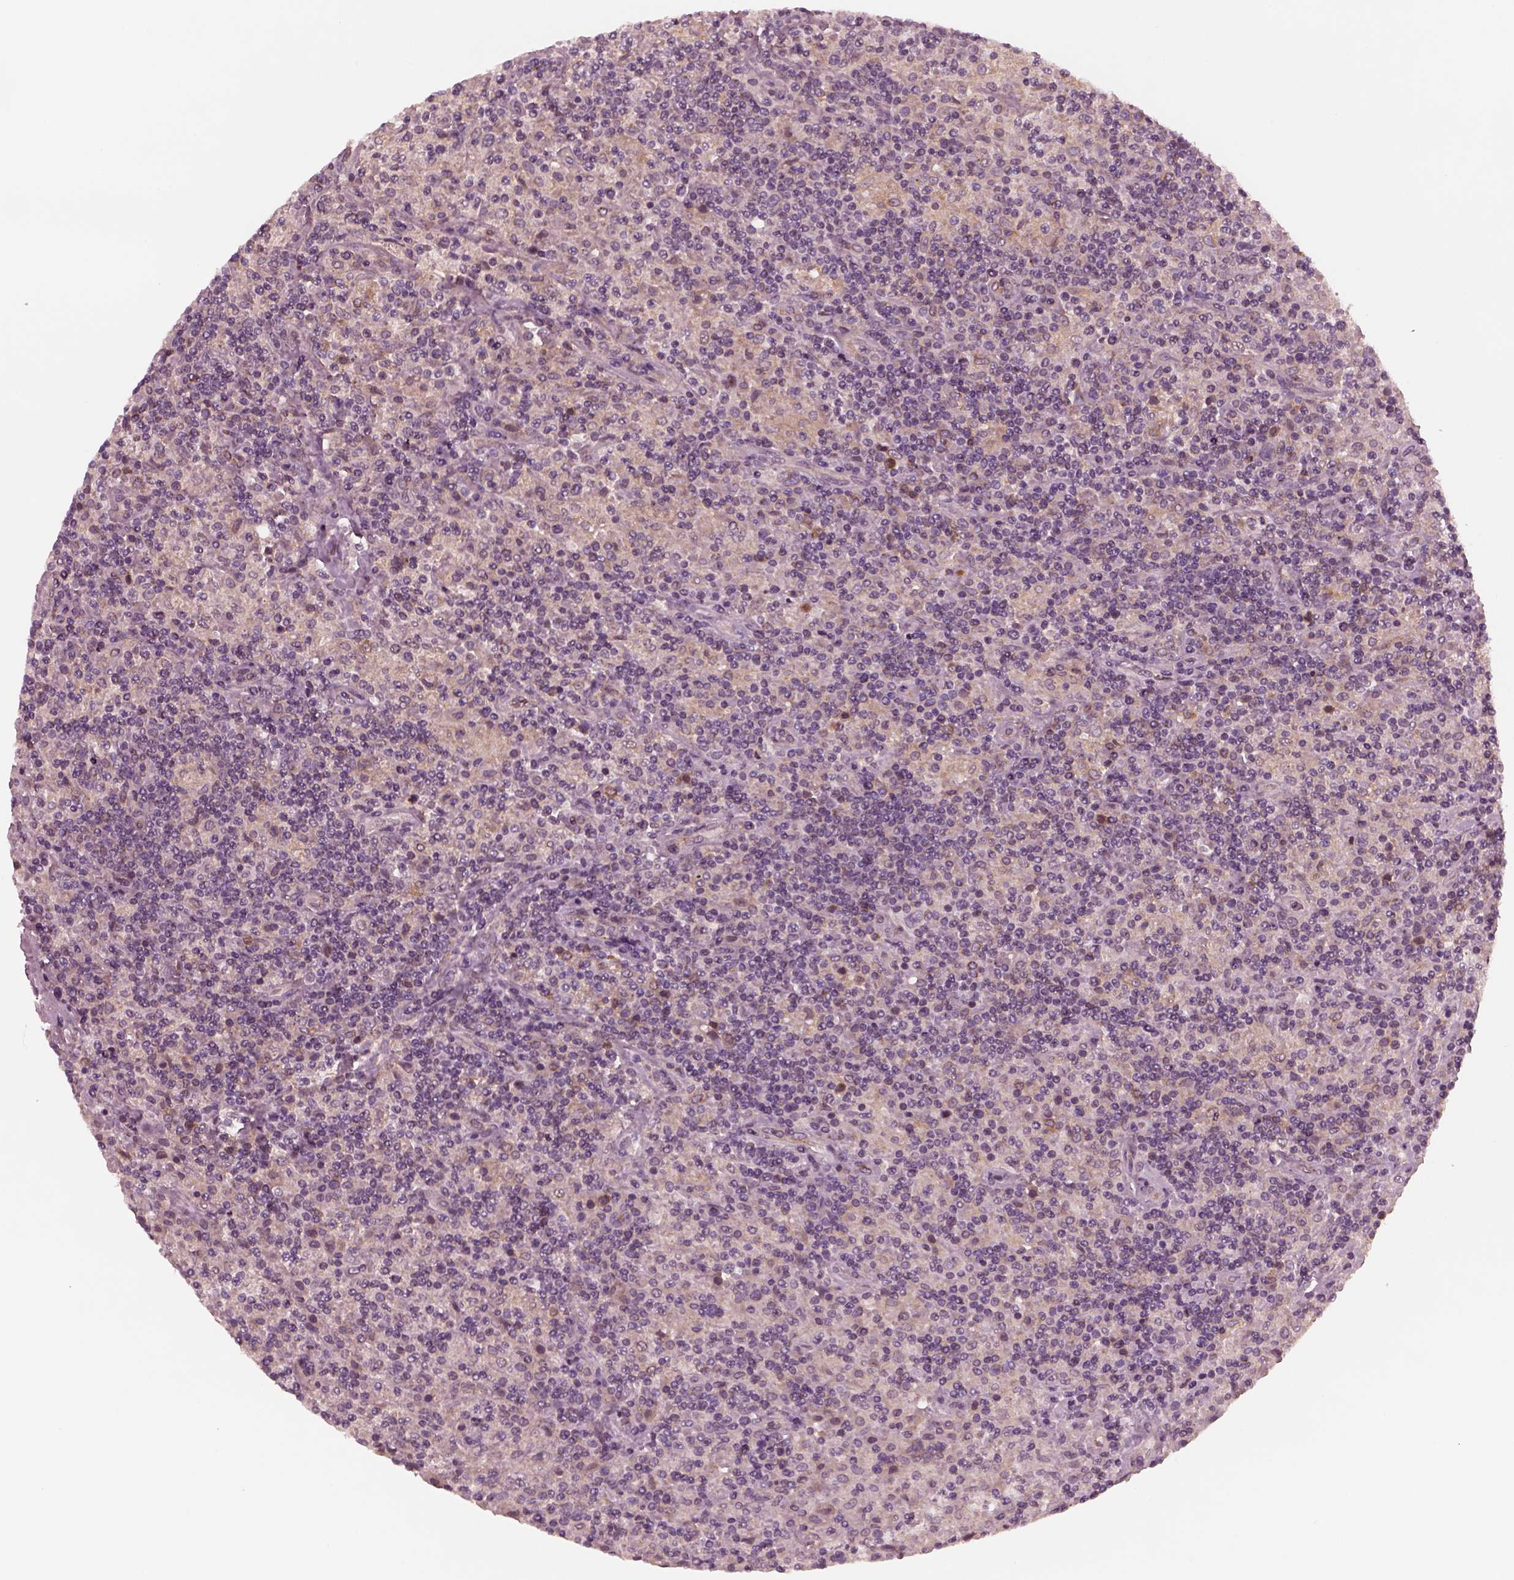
{"staining": {"intensity": "weak", "quantity": ">75%", "location": "cytoplasmic/membranous"}, "tissue": "lymphoma", "cell_type": "Tumor cells", "image_type": "cancer", "snomed": [{"axis": "morphology", "description": "Hodgkin's disease, NOS"}, {"axis": "topography", "description": "Lymph node"}], "caption": "Weak cytoplasmic/membranous protein expression is seen in approximately >75% of tumor cells in lymphoma.", "gene": "TUBG1", "patient": {"sex": "male", "age": 70}}